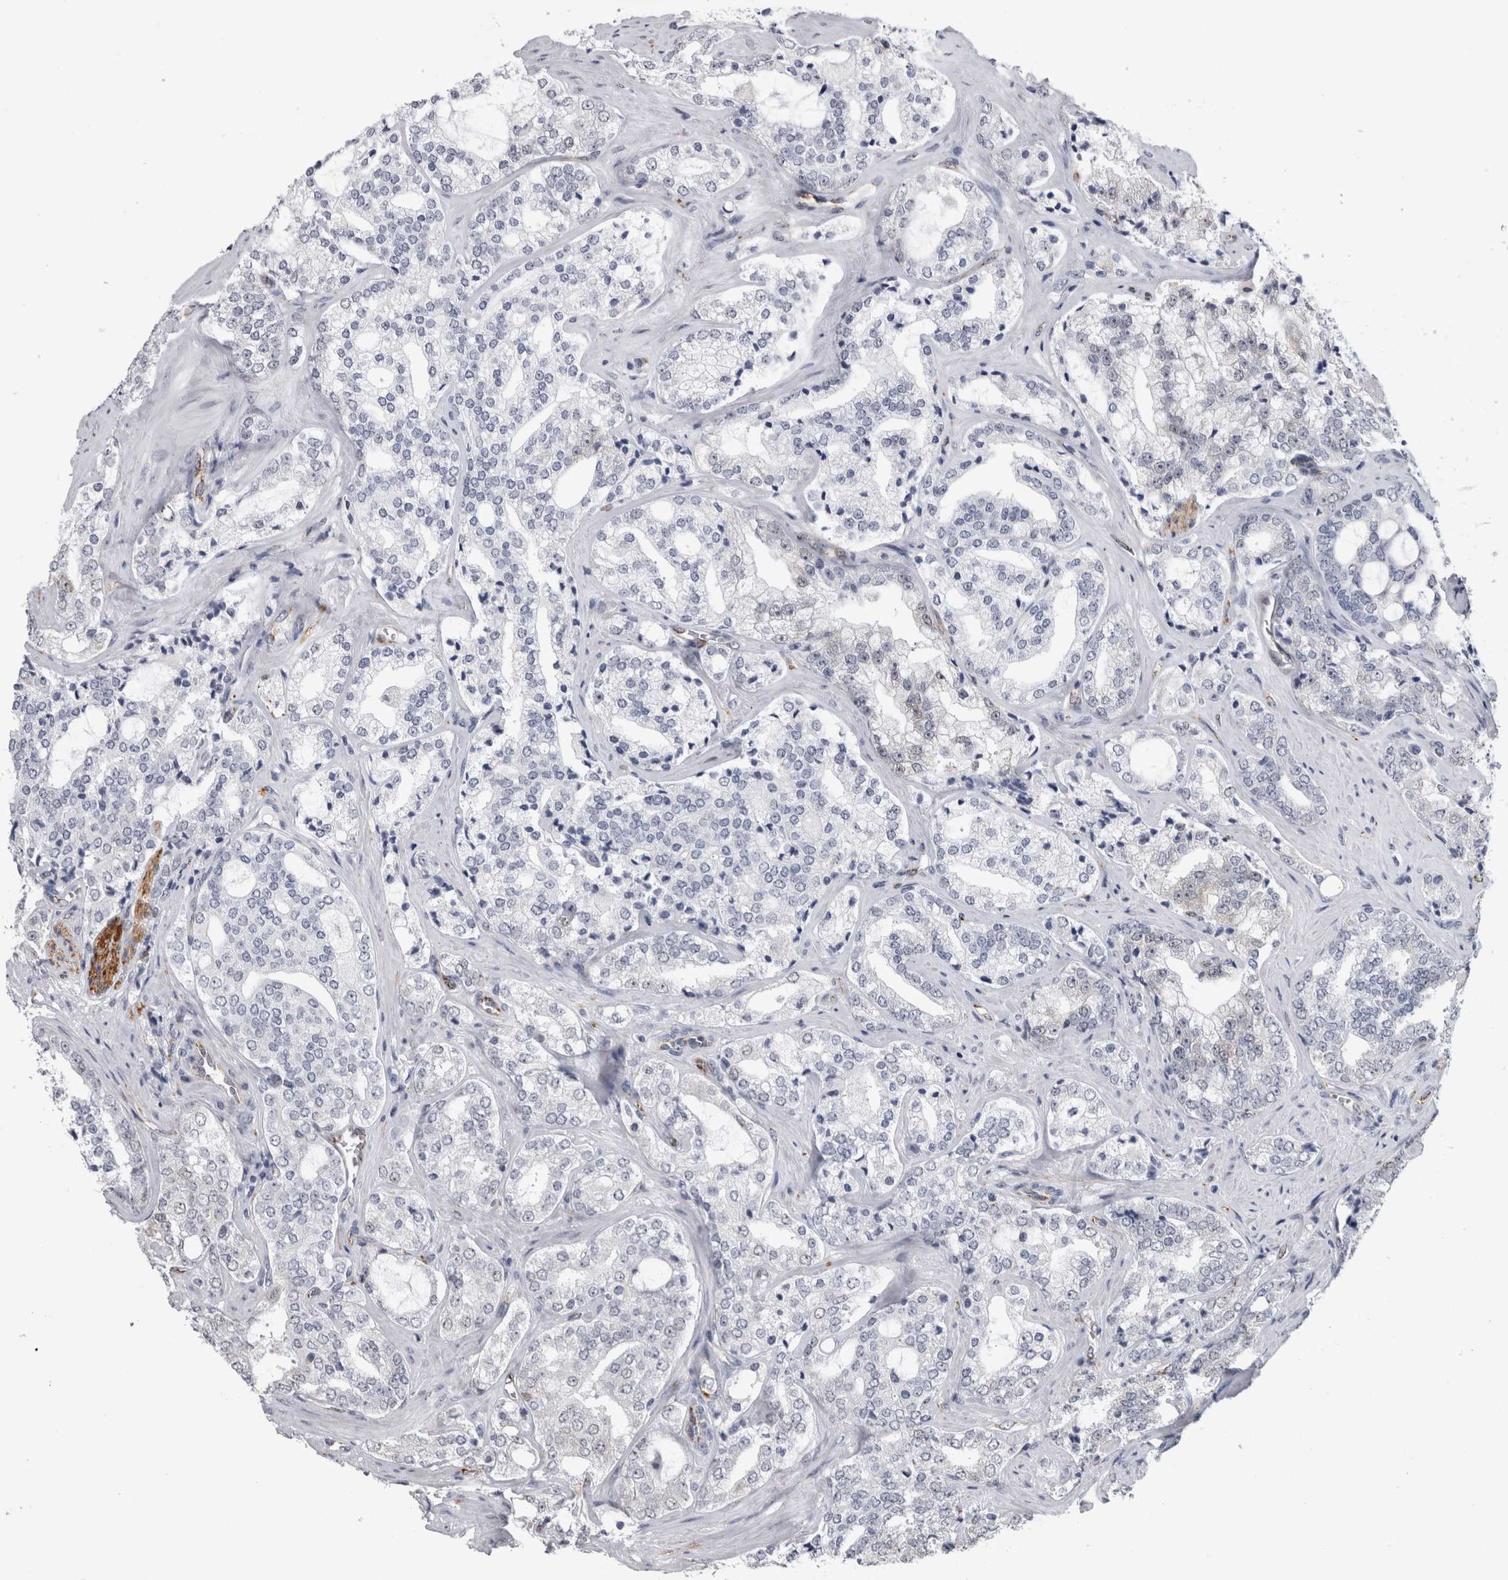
{"staining": {"intensity": "negative", "quantity": "none", "location": "none"}, "tissue": "prostate cancer", "cell_type": "Tumor cells", "image_type": "cancer", "snomed": [{"axis": "morphology", "description": "Adenocarcinoma, High grade"}, {"axis": "topography", "description": "Prostate"}], "caption": "An IHC micrograph of prostate cancer (adenocarcinoma (high-grade)) is shown. There is no staining in tumor cells of prostate cancer (adenocarcinoma (high-grade)).", "gene": "ACOT7", "patient": {"sex": "male", "age": 64}}